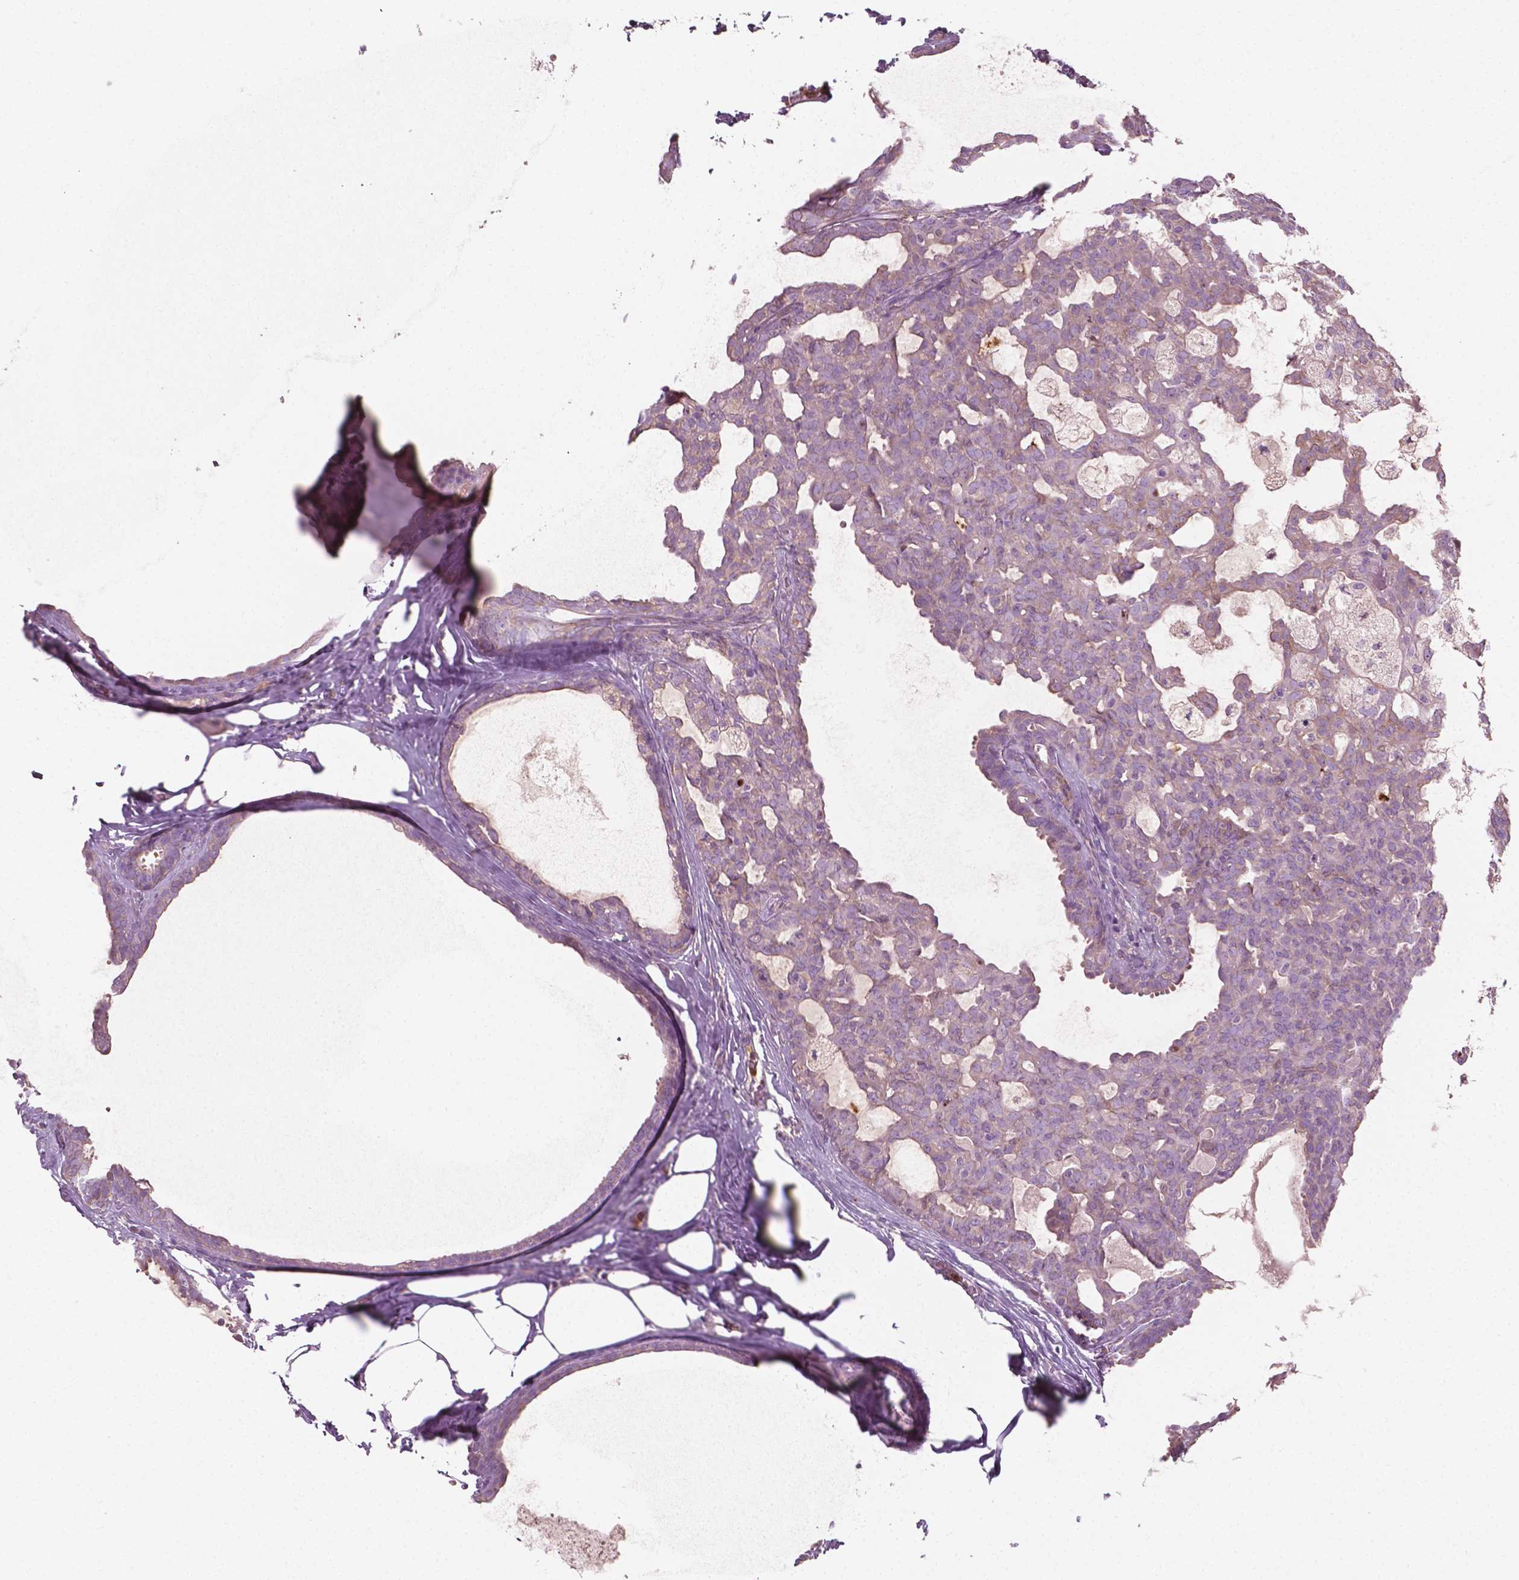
{"staining": {"intensity": "negative", "quantity": "none", "location": "none"}, "tissue": "breast cancer", "cell_type": "Tumor cells", "image_type": "cancer", "snomed": [{"axis": "morphology", "description": "Duct carcinoma"}, {"axis": "topography", "description": "Breast"}], "caption": "This image is of breast invasive ductal carcinoma stained with IHC to label a protein in brown with the nuclei are counter-stained blue. There is no positivity in tumor cells.", "gene": "PTX3", "patient": {"sex": "female", "age": 59}}